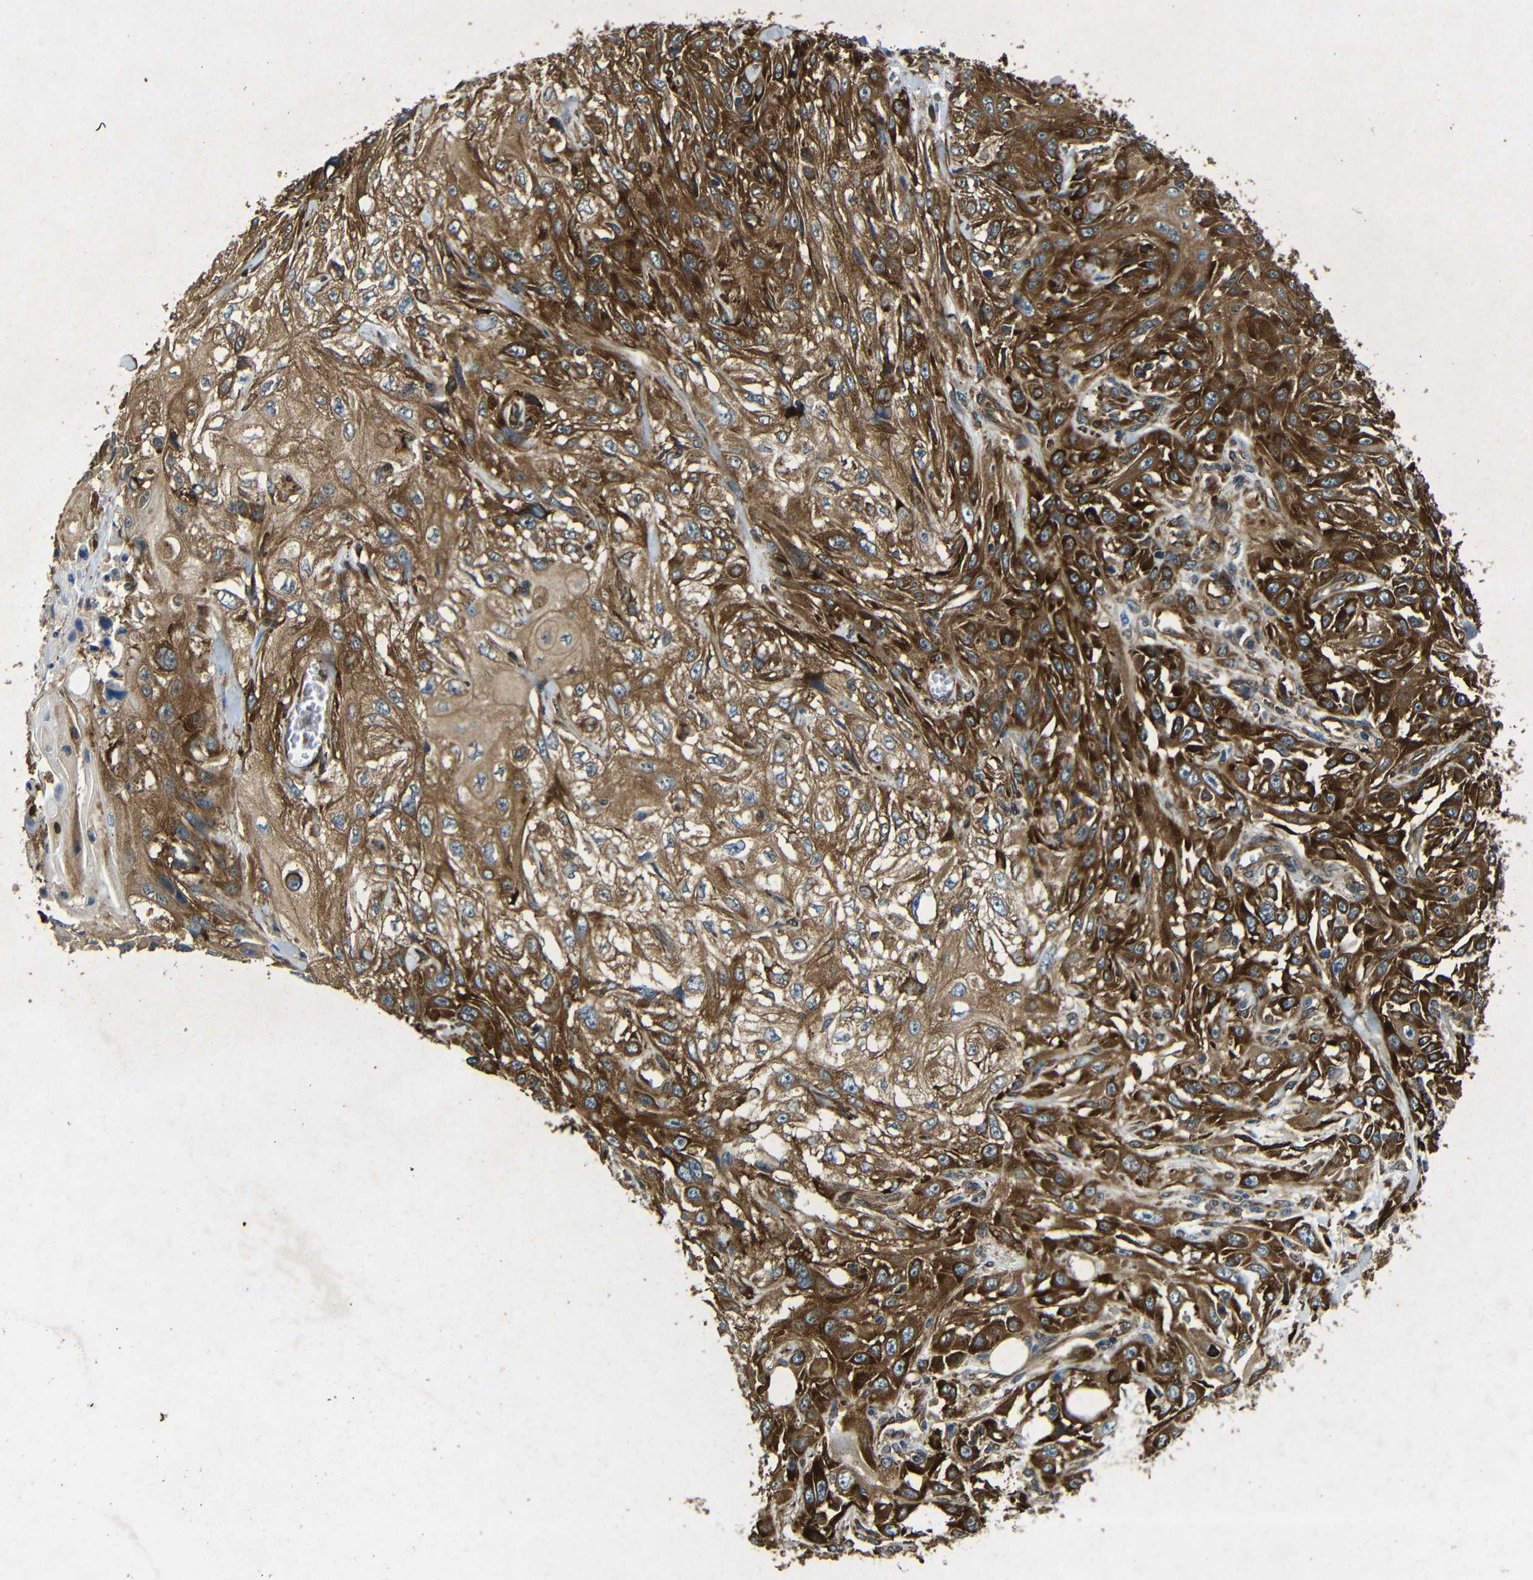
{"staining": {"intensity": "strong", "quantity": ">75%", "location": "cytoplasmic/membranous"}, "tissue": "skin cancer", "cell_type": "Tumor cells", "image_type": "cancer", "snomed": [{"axis": "morphology", "description": "Squamous cell carcinoma, NOS"}, {"axis": "topography", "description": "Skin"}], "caption": "Squamous cell carcinoma (skin) tissue demonstrates strong cytoplasmic/membranous expression in about >75% of tumor cells, visualized by immunohistochemistry. (brown staining indicates protein expression, while blue staining denotes nuclei).", "gene": "BTF3", "patient": {"sex": "male", "age": 75}}